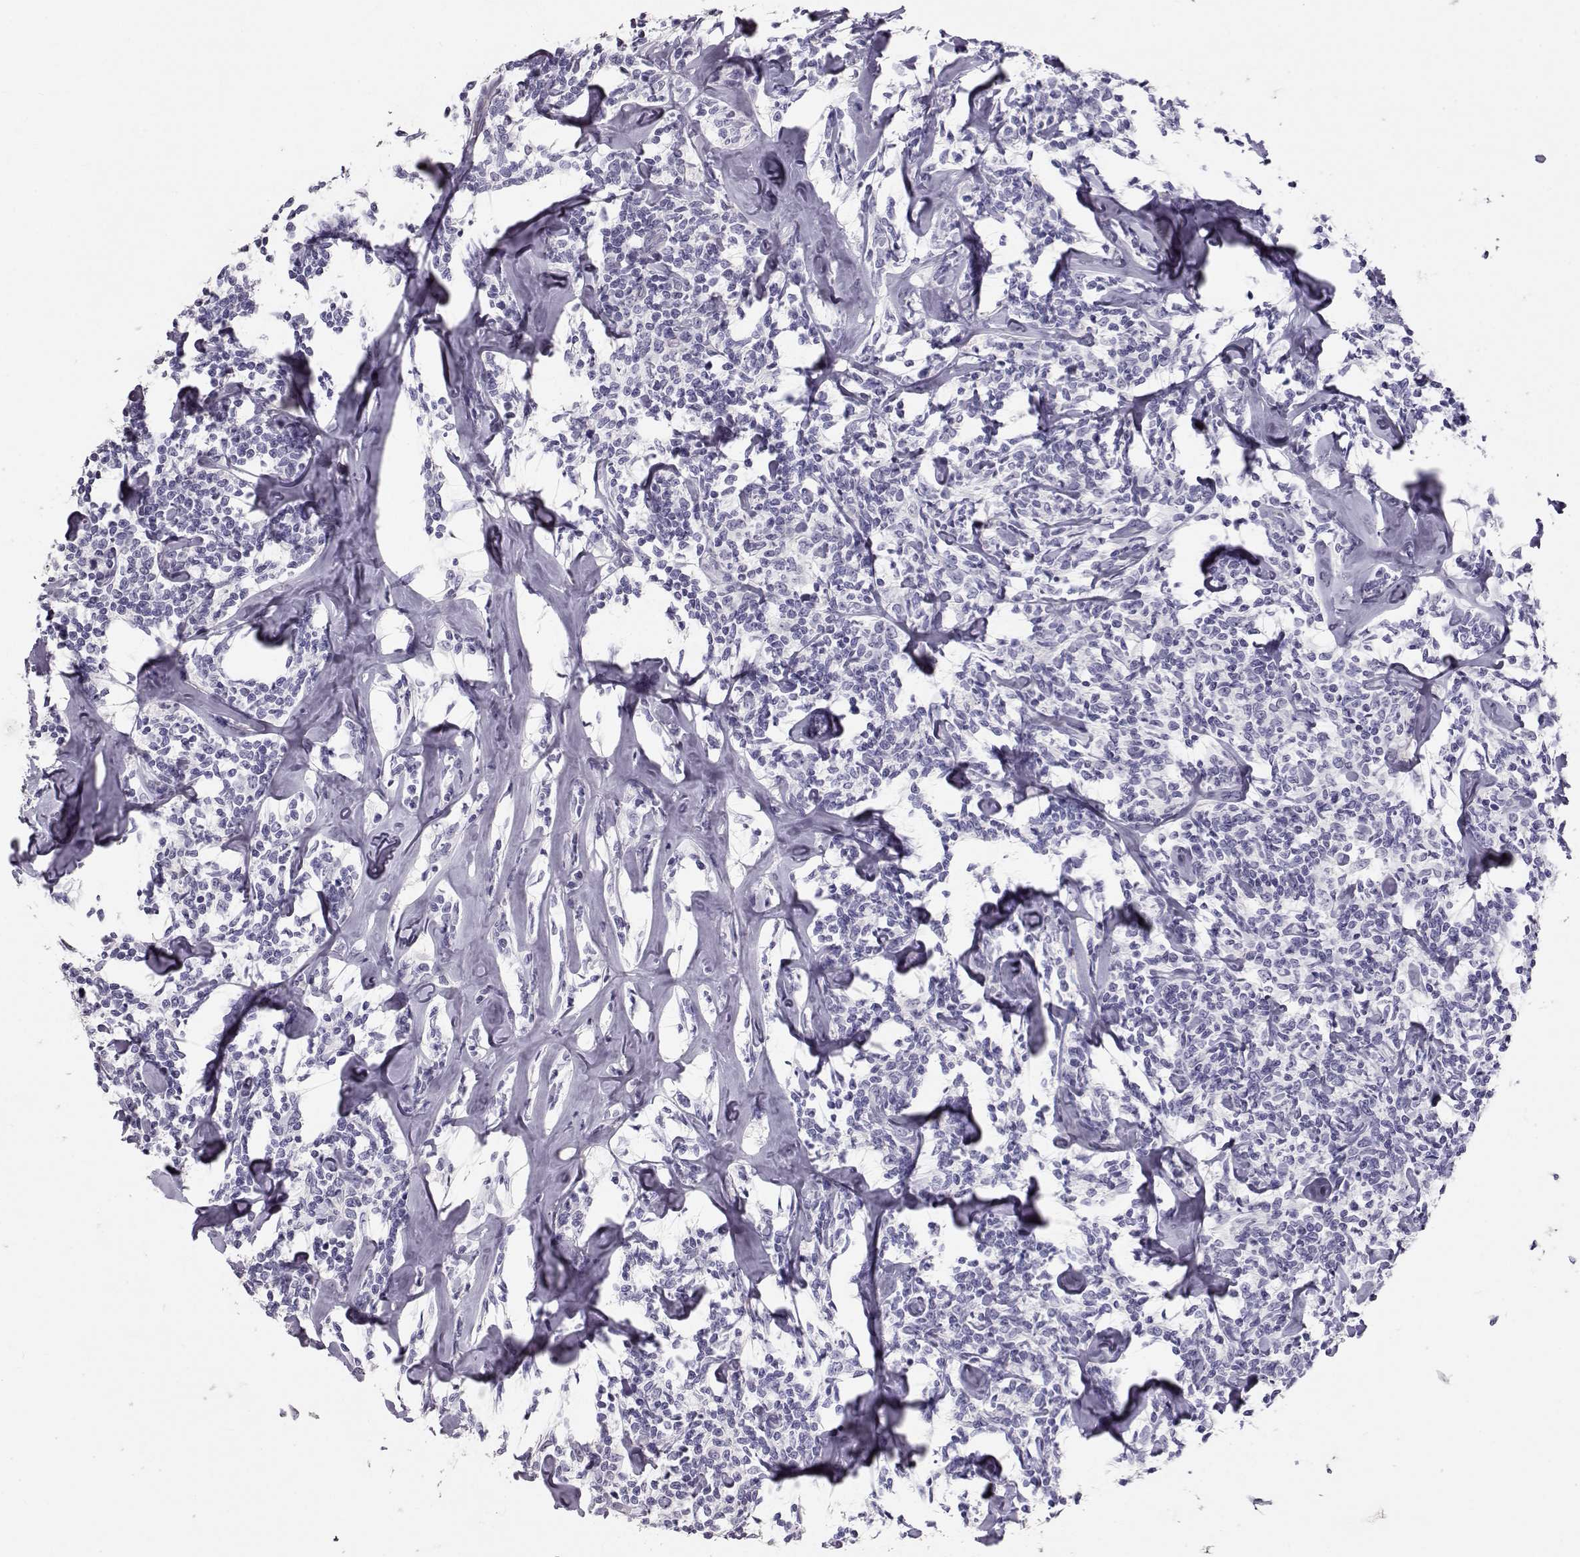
{"staining": {"intensity": "negative", "quantity": "none", "location": "none"}, "tissue": "lymphoma", "cell_type": "Tumor cells", "image_type": "cancer", "snomed": [{"axis": "morphology", "description": "Malignant lymphoma, non-Hodgkin's type, Low grade"}, {"axis": "topography", "description": "Lymph node"}], "caption": "An IHC micrograph of lymphoma is shown. There is no staining in tumor cells of lymphoma. (DAB (3,3'-diaminobenzidine) immunohistochemistry with hematoxylin counter stain).", "gene": "RD3", "patient": {"sex": "female", "age": 56}}